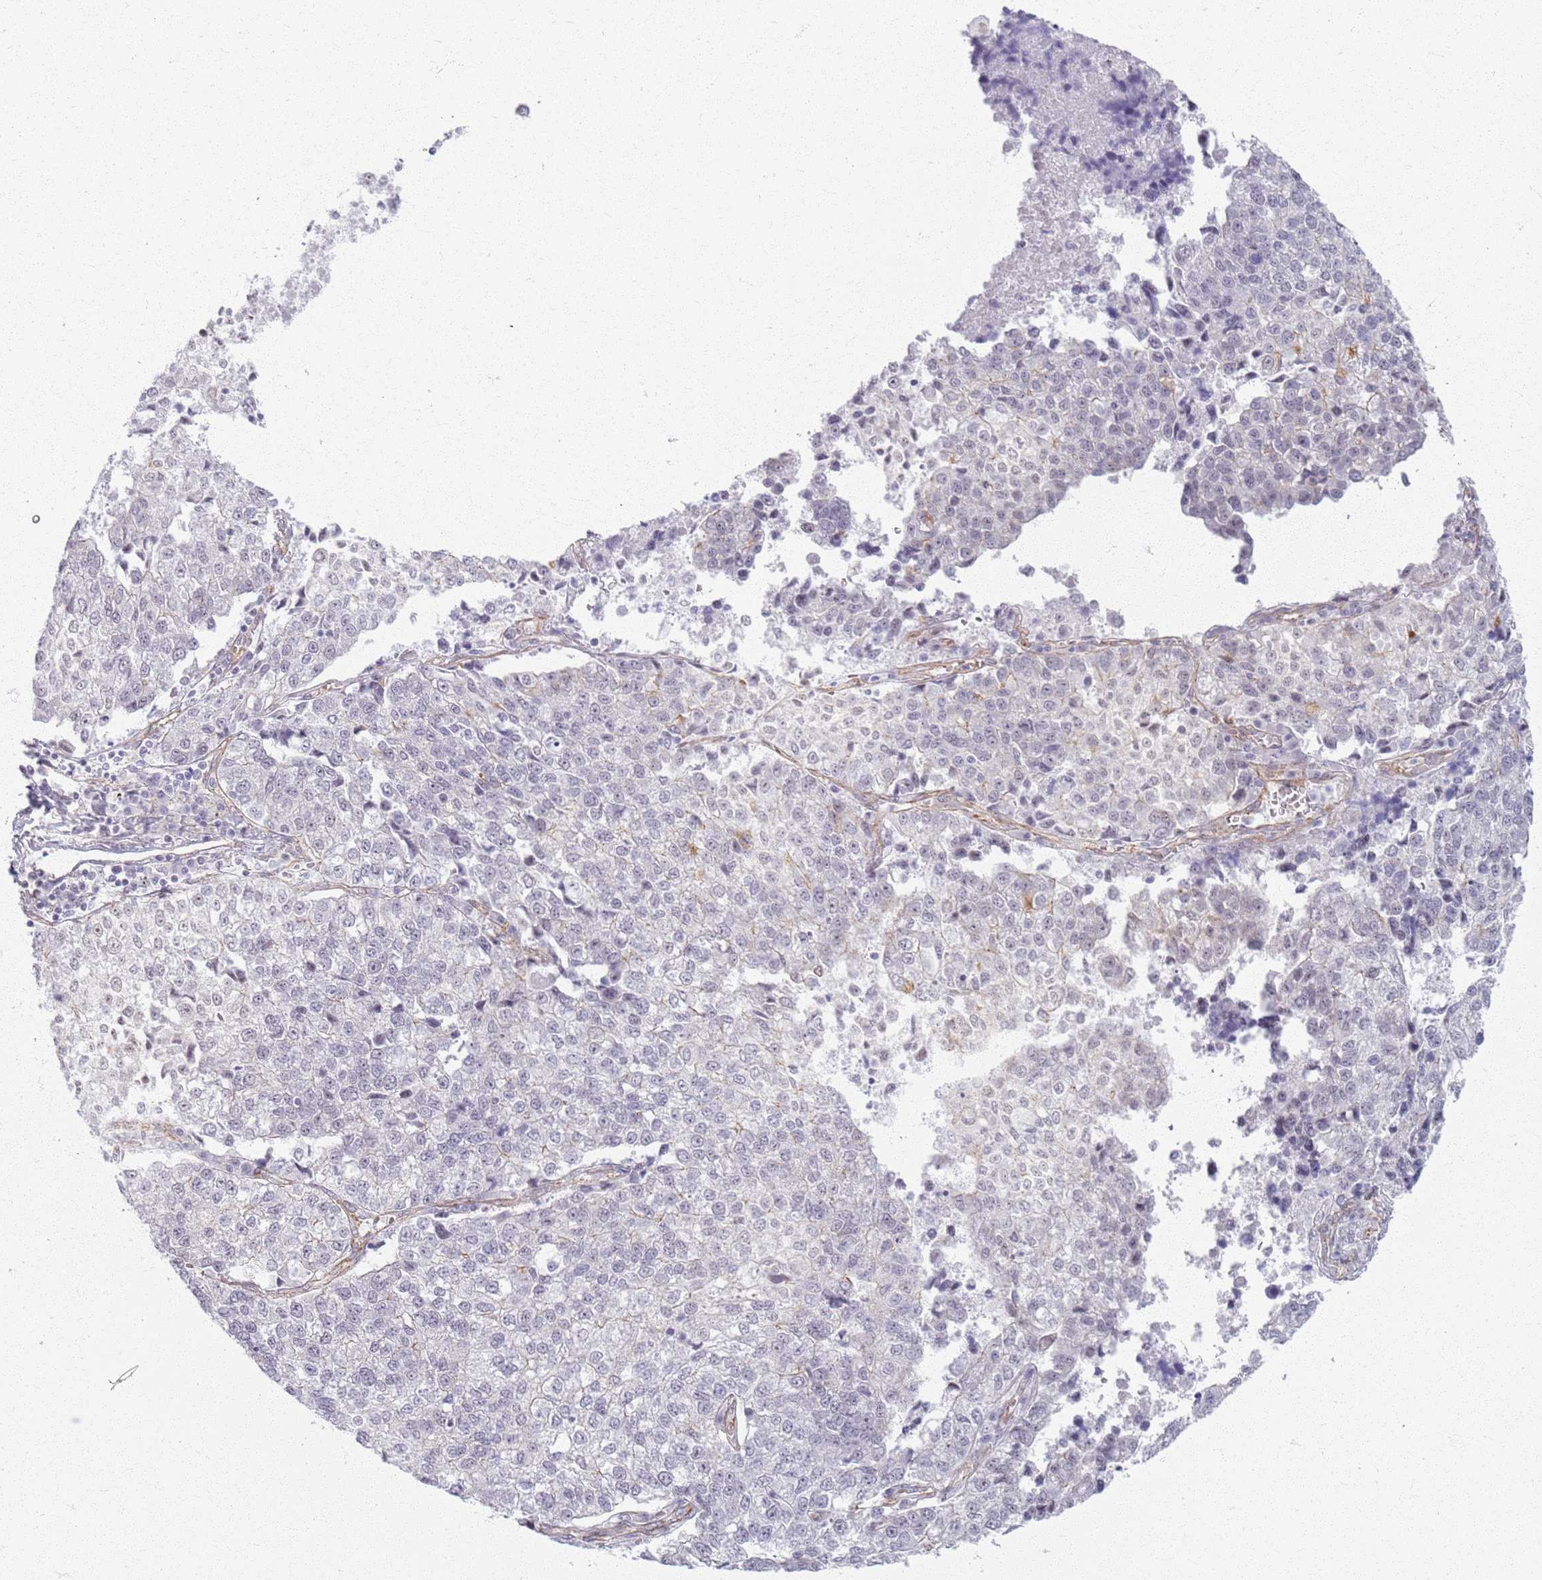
{"staining": {"intensity": "negative", "quantity": "none", "location": "none"}, "tissue": "lung cancer", "cell_type": "Tumor cells", "image_type": "cancer", "snomed": [{"axis": "morphology", "description": "Adenocarcinoma, NOS"}, {"axis": "topography", "description": "Lung"}], "caption": "Tumor cells show no significant protein expression in lung adenocarcinoma. Brightfield microscopy of IHC stained with DAB (3,3'-diaminobenzidine) (brown) and hematoxylin (blue), captured at high magnification.", "gene": "KCNA5", "patient": {"sex": "male", "age": 49}}